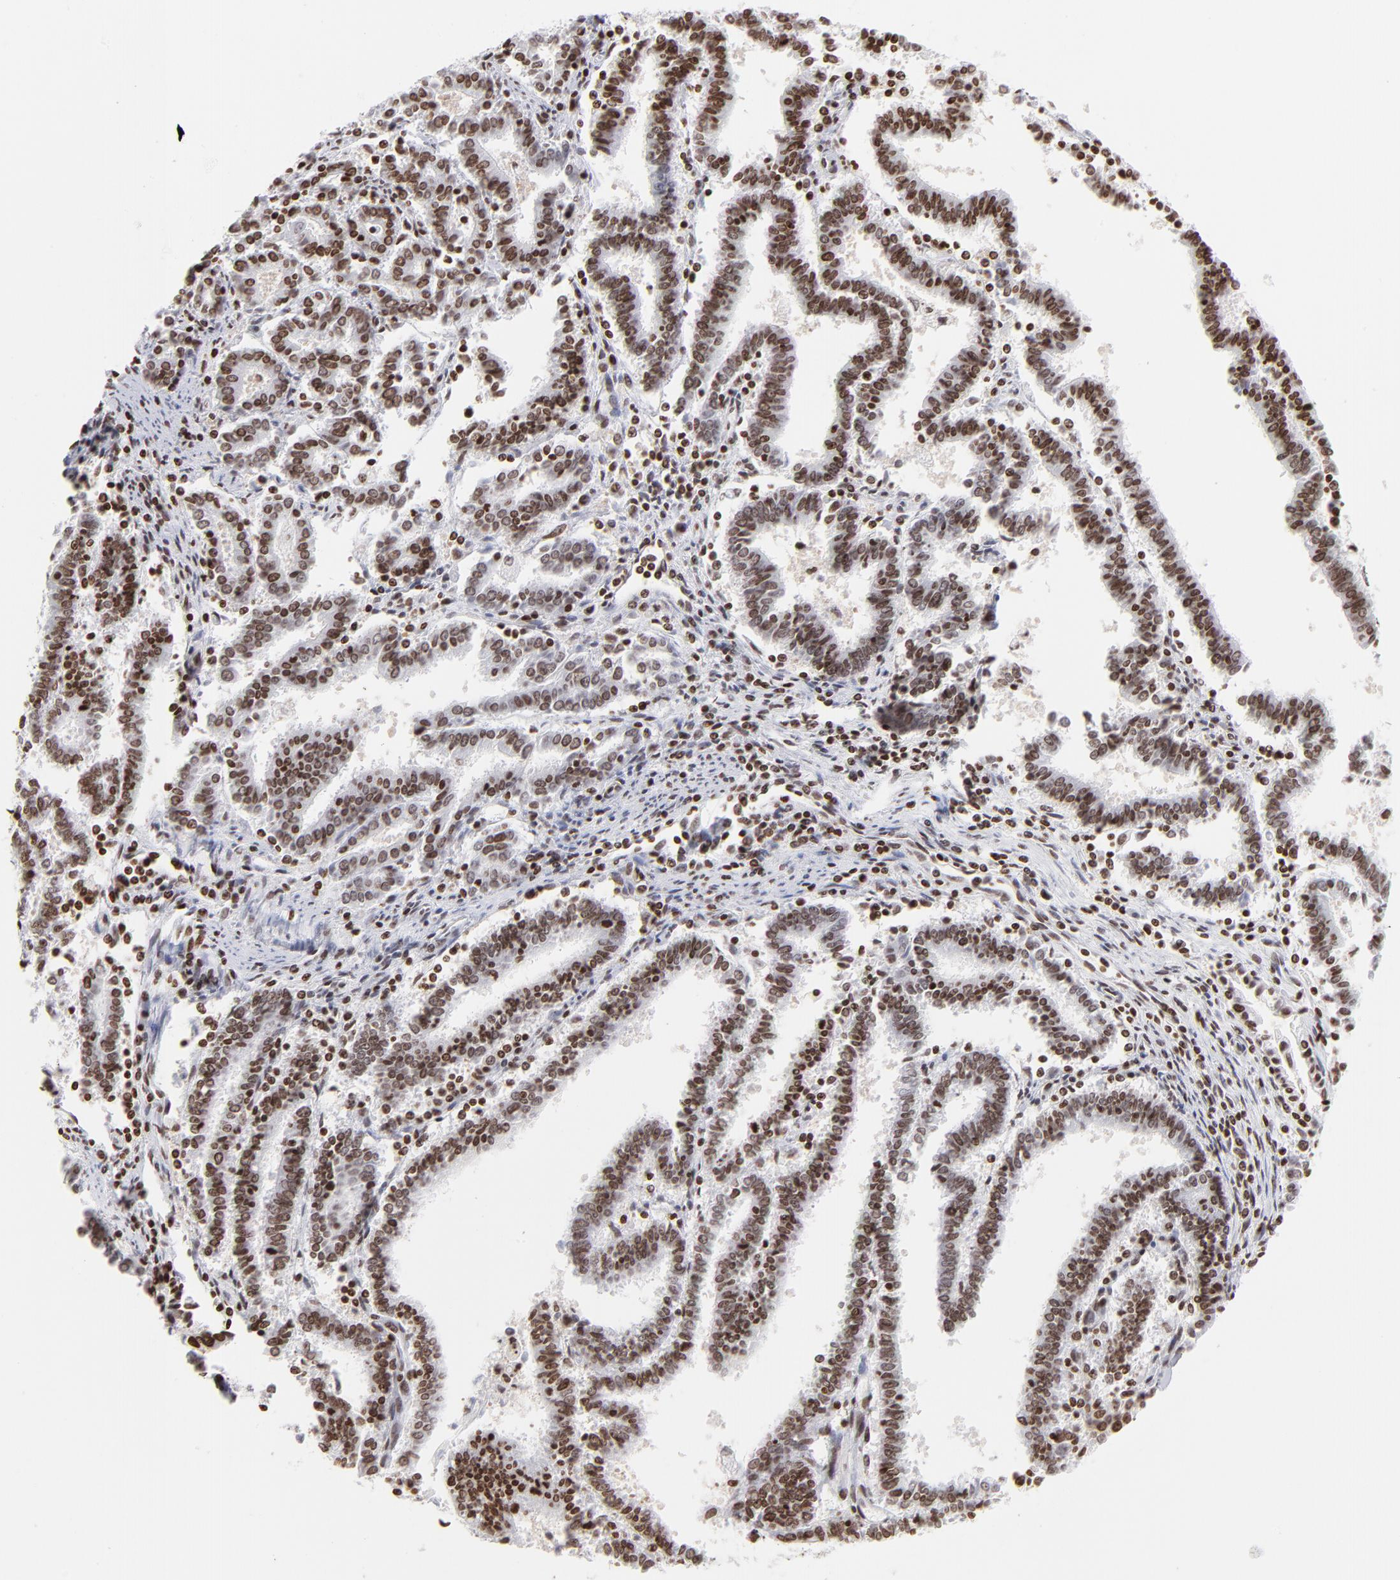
{"staining": {"intensity": "moderate", "quantity": ">75%", "location": "nuclear"}, "tissue": "endometrial cancer", "cell_type": "Tumor cells", "image_type": "cancer", "snomed": [{"axis": "morphology", "description": "Adenocarcinoma, NOS"}, {"axis": "topography", "description": "Uterus"}], "caption": "Immunohistochemistry staining of endometrial adenocarcinoma, which displays medium levels of moderate nuclear staining in about >75% of tumor cells indicating moderate nuclear protein positivity. The staining was performed using DAB (3,3'-diaminobenzidine) (brown) for protein detection and nuclei were counterstained in hematoxylin (blue).", "gene": "RTL4", "patient": {"sex": "female", "age": 83}}